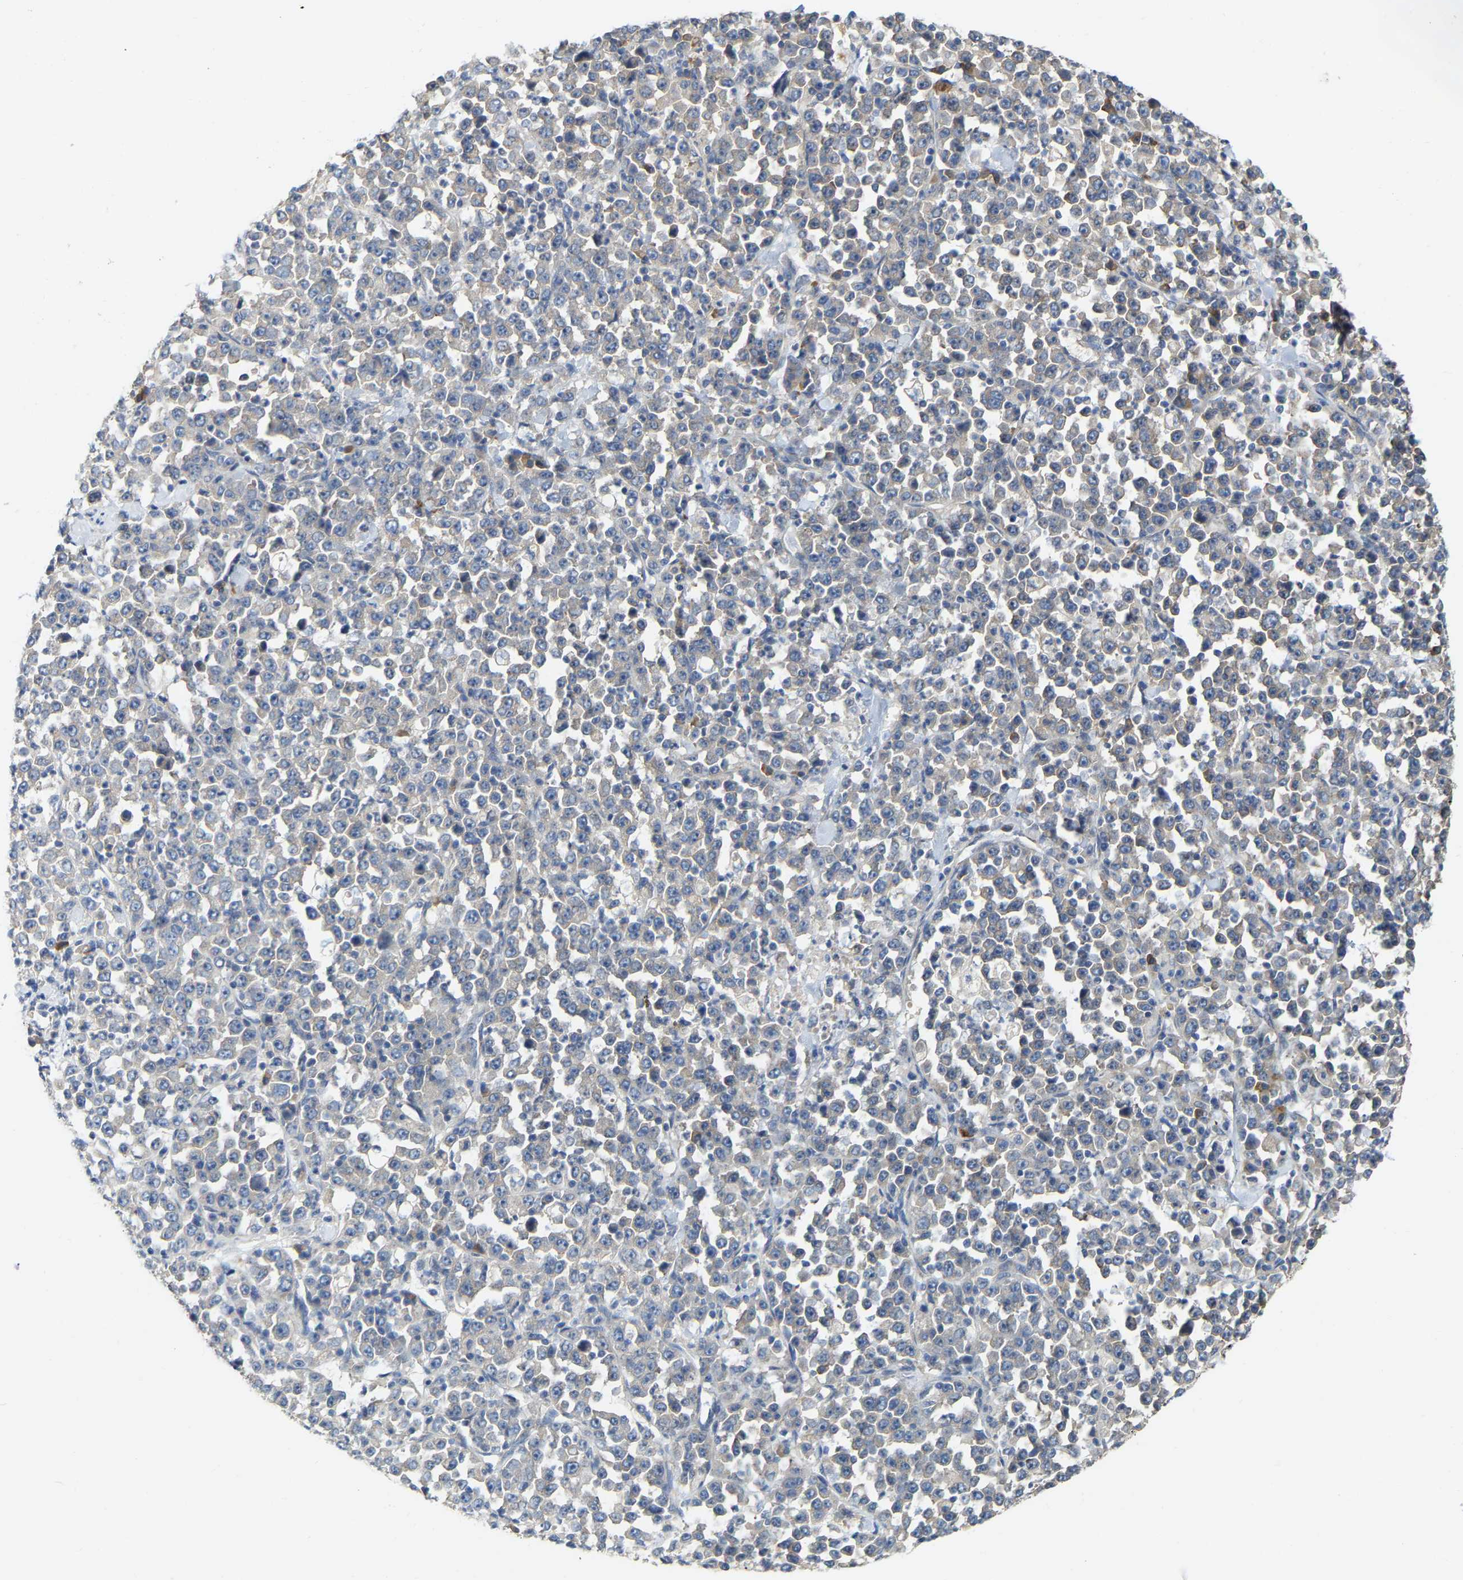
{"staining": {"intensity": "negative", "quantity": "none", "location": "none"}, "tissue": "stomach cancer", "cell_type": "Tumor cells", "image_type": "cancer", "snomed": [{"axis": "morphology", "description": "Normal tissue, NOS"}, {"axis": "morphology", "description": "Adenocarcinoma, NOS"}, {"axis": "topography", "description": "Stomach, upper"}, {"axis": "topography", "description": "Stomach"}], "caption": "Tumor cells are negative for brown protein staining in stomach cancer (adenocarcinoma). (DAB immunohistochemistry (IHC) visualized using brightfield microscopy, high magnification).", "gene": "PCNT", "patient": {"sex": "male", "age": 59}}